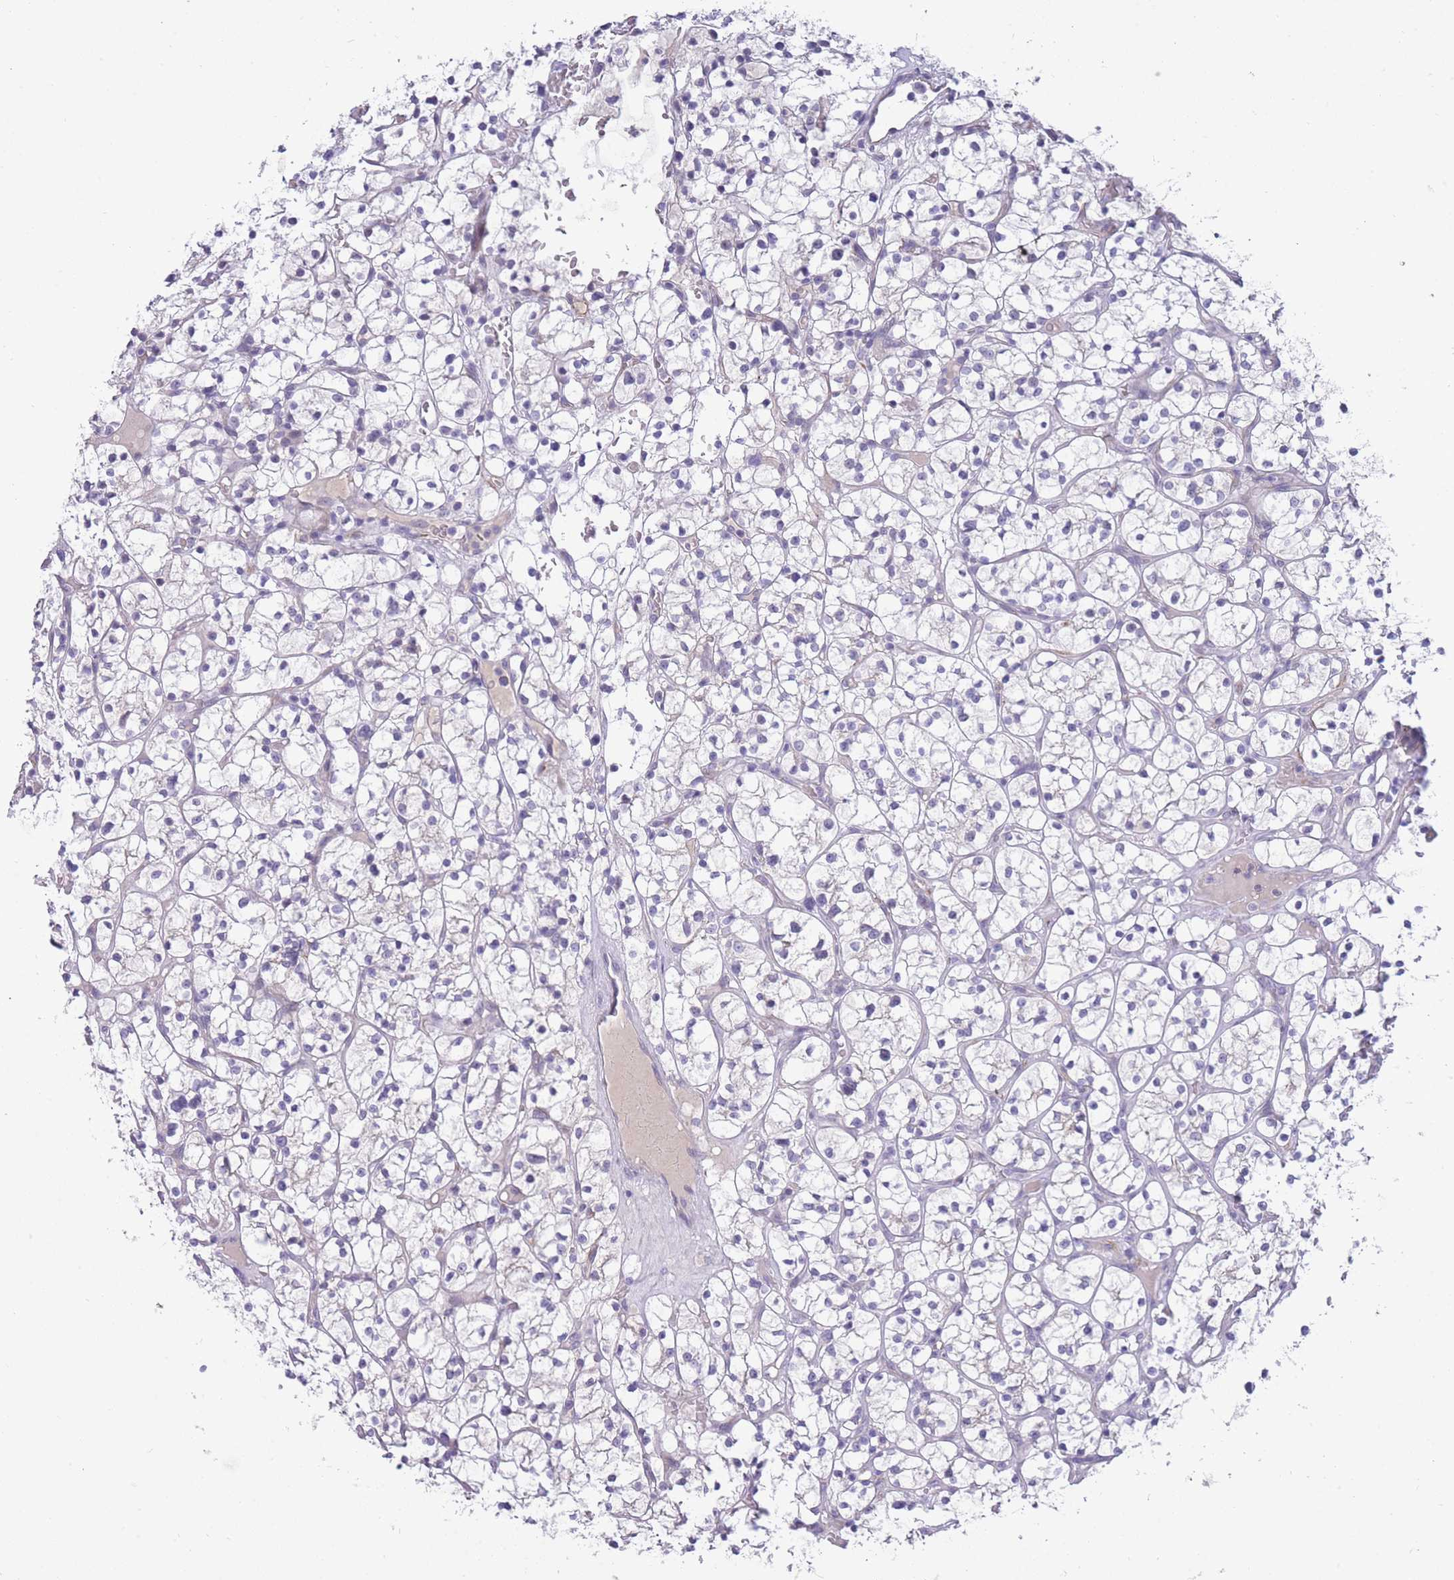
{"staining": {"intensity": "negative", "quantity": "none", "location": "none"}, "tissue": "renal cancer", "cell_type": "Tumor cells", "image_type": "cancer", "snomed": [{"axis": "morphology", "description": "Adenocarcinoma, NOS"}, {"axis": "topography", "description": "Kidney"}], "caption": "The immunohistochemistry (IHC) image has no significant expression in tumor cells of renal cancer tissue.", "gene": "PRR23B", "patient": {"sex": "female", "age": 64}}